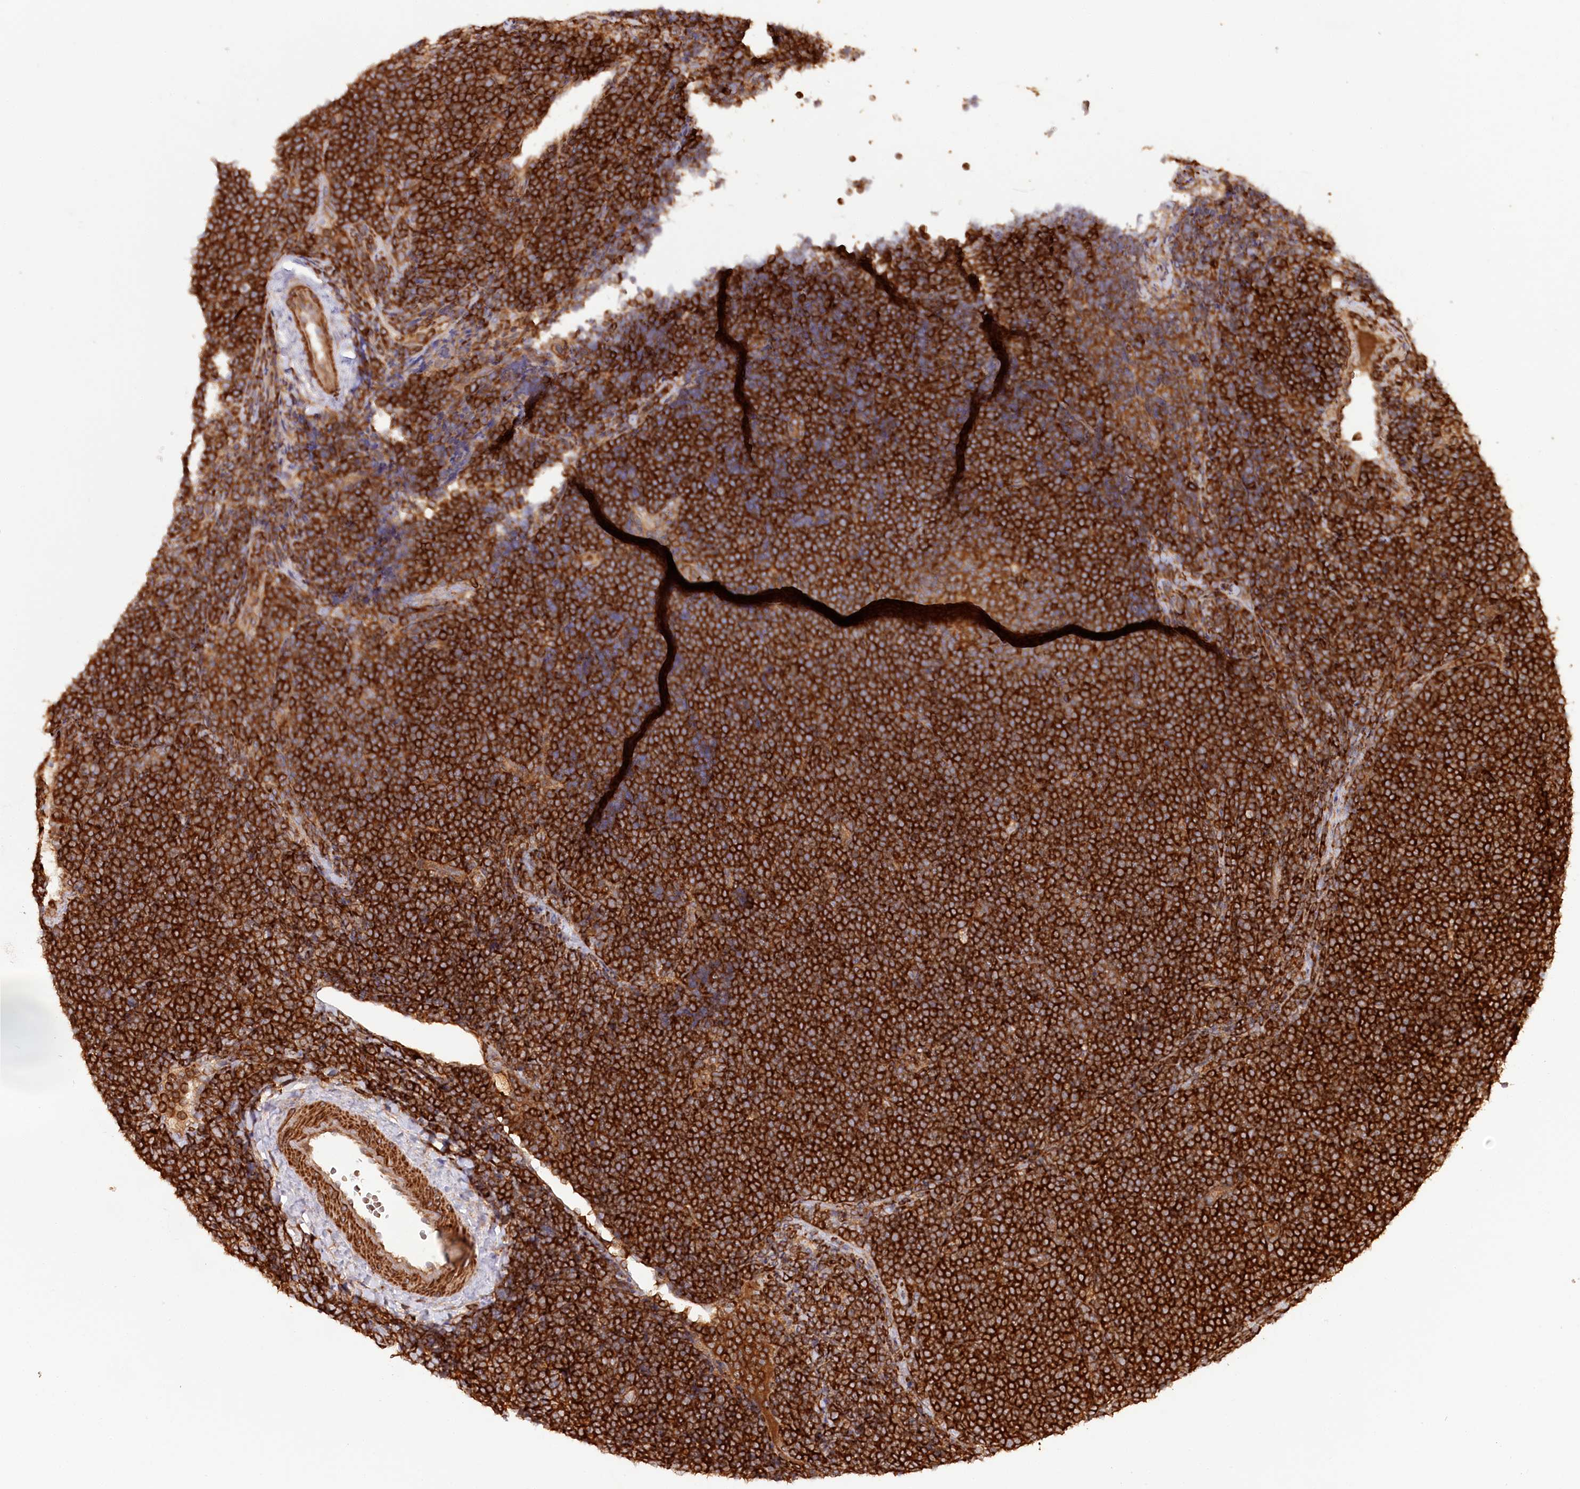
{"staining": {"intensity": "strong", "quantity": ">75%", "location": "cytoplasmic/membranous"}, "tissue": "lymphoma", "cell_type": "Tumor cells", "image_type": "cancer", "snomed": [{"axis": "morphology", "description": "Malignant lymphoma, non-Hodgkin's type, High grade"}, {"axis": "topography", "description": "Lymph node"}], "caption": "Protein expression analysis of human lymphoma reveals strong cytoplasmic/membranous expression in approximately >75% of tumor cells. (Brightfield microscopy of DAB IHC at high magnification).", "gene": "PAIP2", "patient": {"sex": "male", "age": 13}}